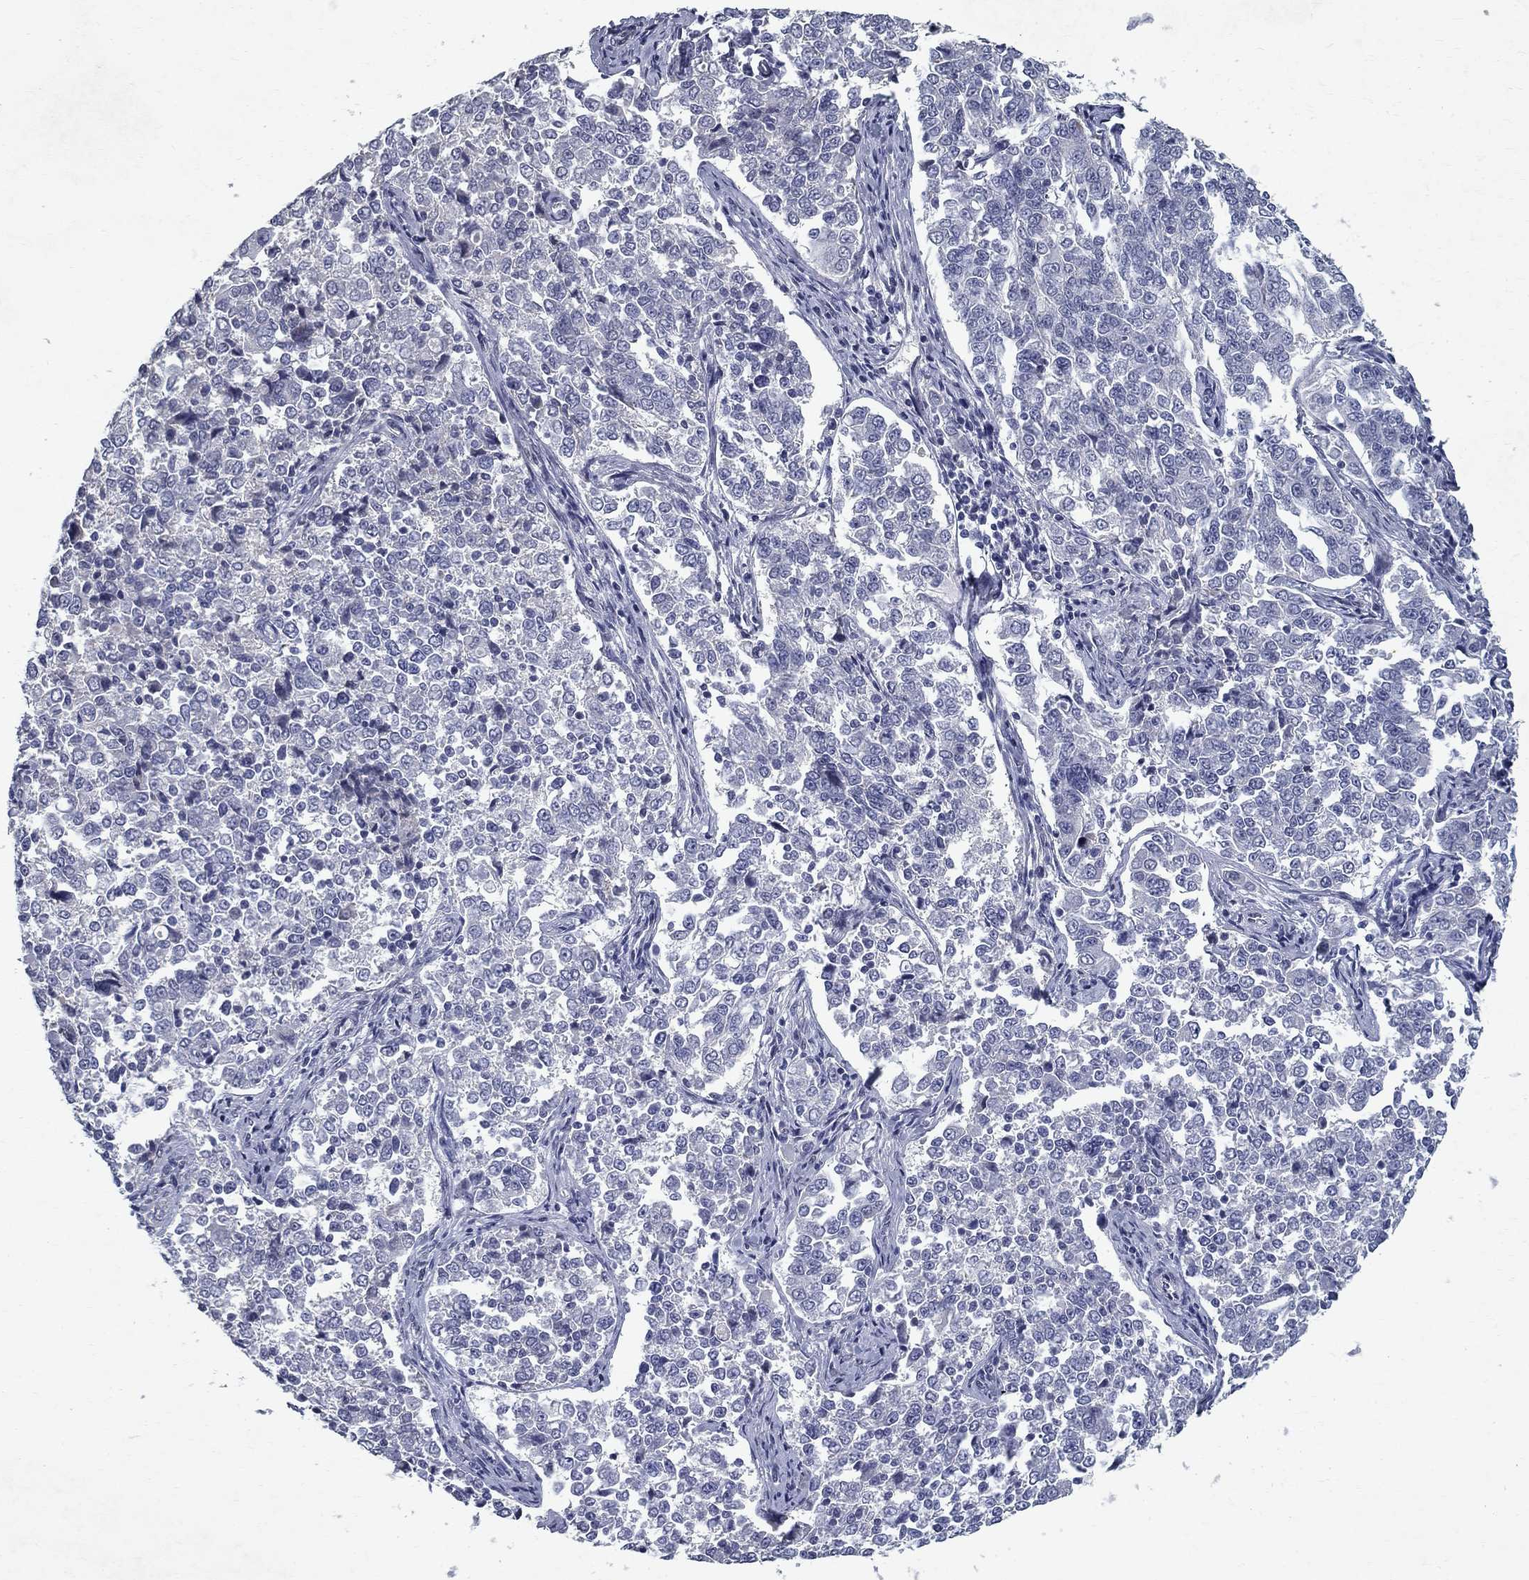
{"staining": {"intensity": "negative", "quantity": "none", "location": "none"}, "tissue": "endometrial cancer", "cell_type": "Tumor cells", "image_type": "cancer", "snomed": [{"axis": "morphology", "description": "Adenocarcinoma, NOS"}, {"axis": "topography", "description": "Endometrium"}], "caption": "Immunohistochemistry photomicrograph of endometrial cancer stained for a protein (brown), which demonstrates no expression in tumor cells. (Immunohistochemistry (ihc), brightfield microscopy, high magnification).", "gene": "RBFOX1", "patient": {"sex": "female", "age": 43}}